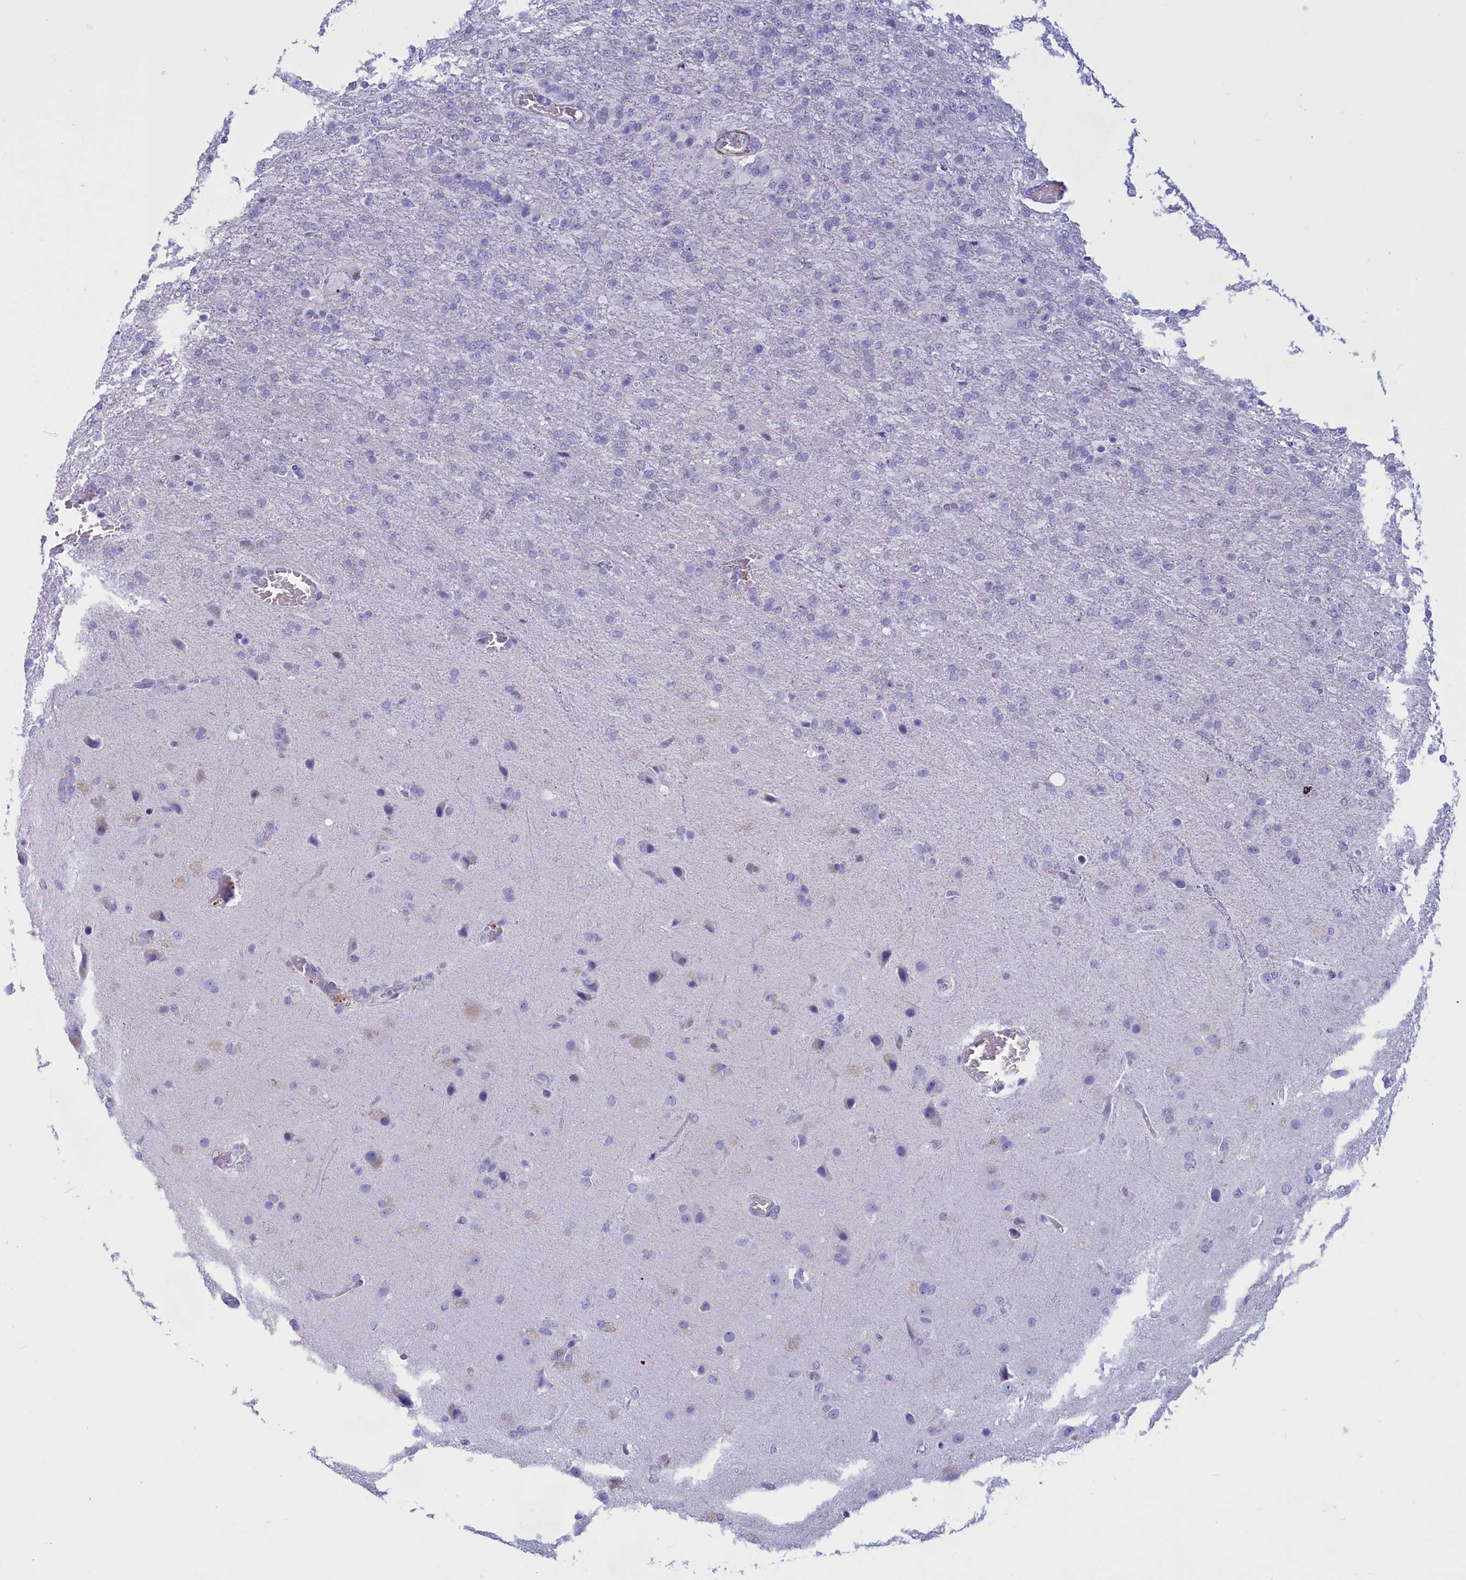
{"staining": {"intensity": "negative", "quantity": "none", "location": "none"}, "tissue": "glioma", "cell_type": "Tumor cells", "image_type": "cancer", "snomed": [{"axis": "morphology", "description": "Glioma, malignant, High grade"}, {"axis": "topography", "description": "Brain"}], "caption": "Malignant glioma (high-grade) stained for a protein using immunohistochemistry shows no positivity tumor cells.", "gene": "GAPDHS", "patient": {"sex": "female", "age": 74}}